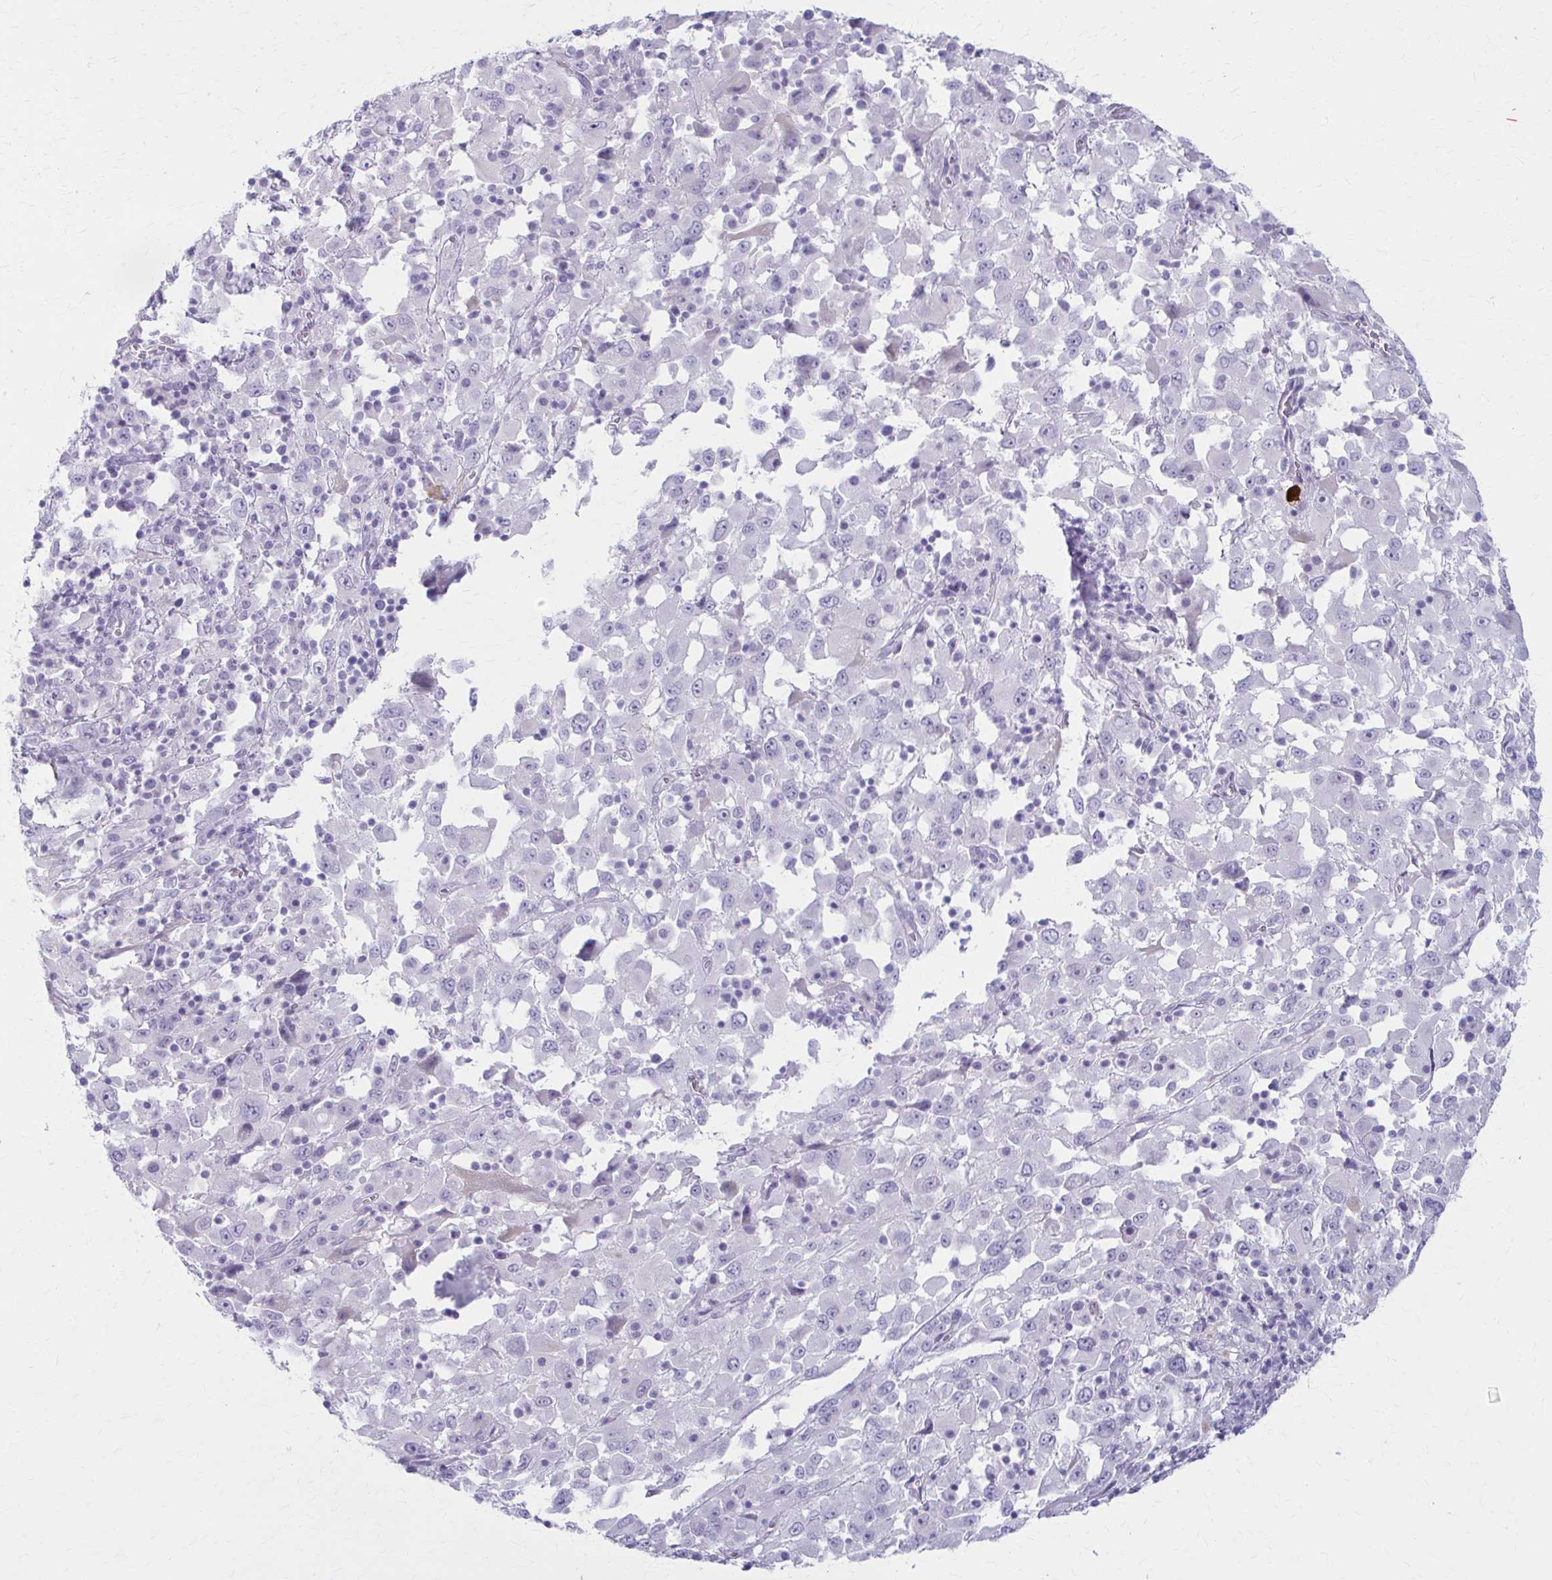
{"staining": {"intensity": "negative", "quantity": "none", "location": "none"}, "tissue": "melanoma", "cell_type": "Tumor cells", "image_type": "cancer", "snomed": [{"axis": "morphology", "description": "Malignant melanoma, Metastatic site"}, {"axis": "topography", "description": "Soft tissue"}], "caption": "IHC photomicrograph of melanoma stained for a protein (brown), which exhibits no staining in tumor cells.", "gene": "LDLRAP1", "patient": {"sex": "male", "age": 50}}